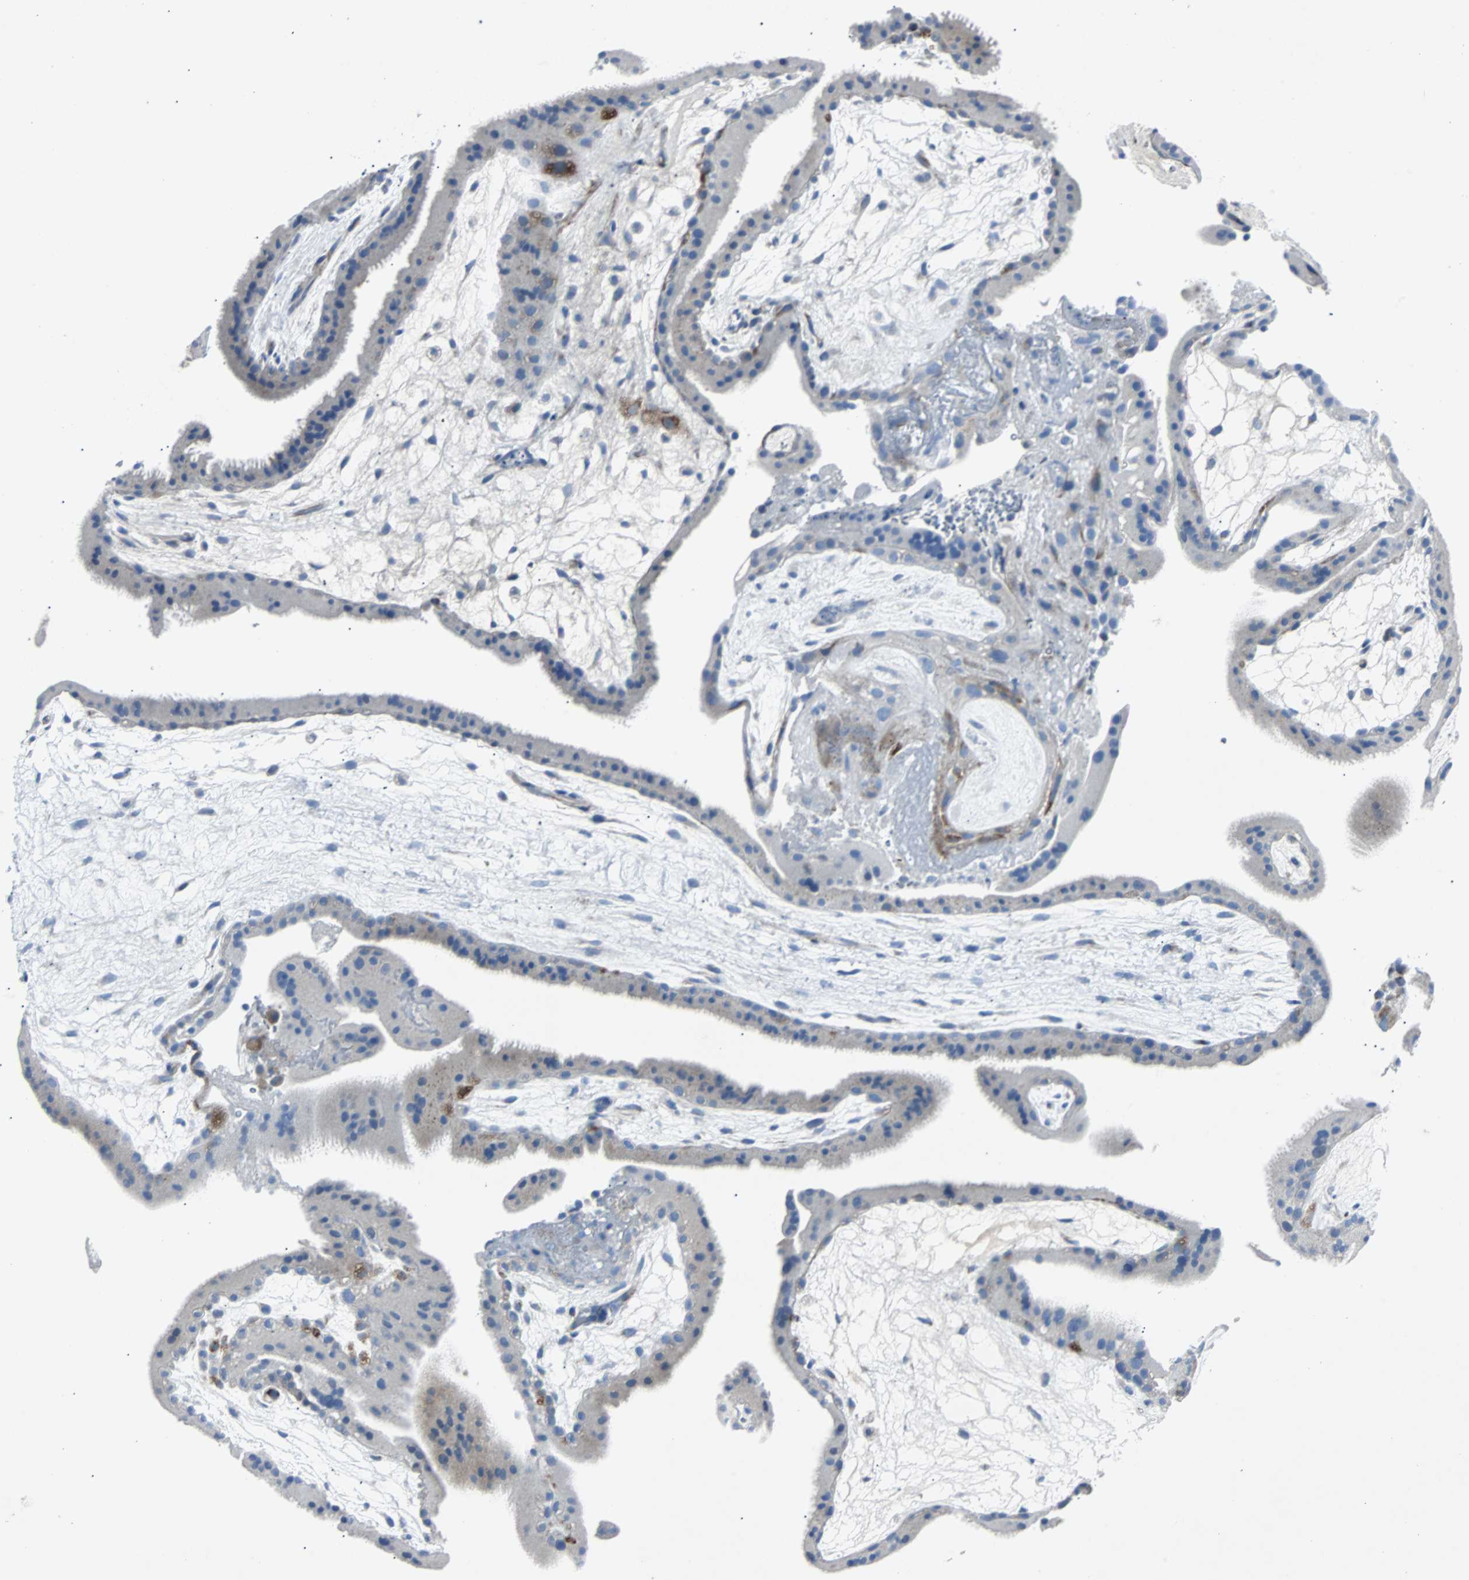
{"staining": {"intensity": "moderate", "quantity": "<25%", "location": "cytoplasmic/membranous"}, "tissue": "placenta", "cell_type": "Trophoblastic cells", "image_type": "normal", "snomed": [{"axis": "morphology", "description": "Normal tissue, NOS"}, {"axis": "topography", "description": "Placenta"}], "caption": "A high-resolution image shows IHC staining of normal placenta, which exhibits moderate cytoplasmic/membranous staining in approximately <25% of trophoblastic cells. (DAB (3,3'-diaminobenzidine) IHC with brightfield microscopy, high magnification).", "gene": "BBC3", "patient": {"sex": "female", "age": 19}}